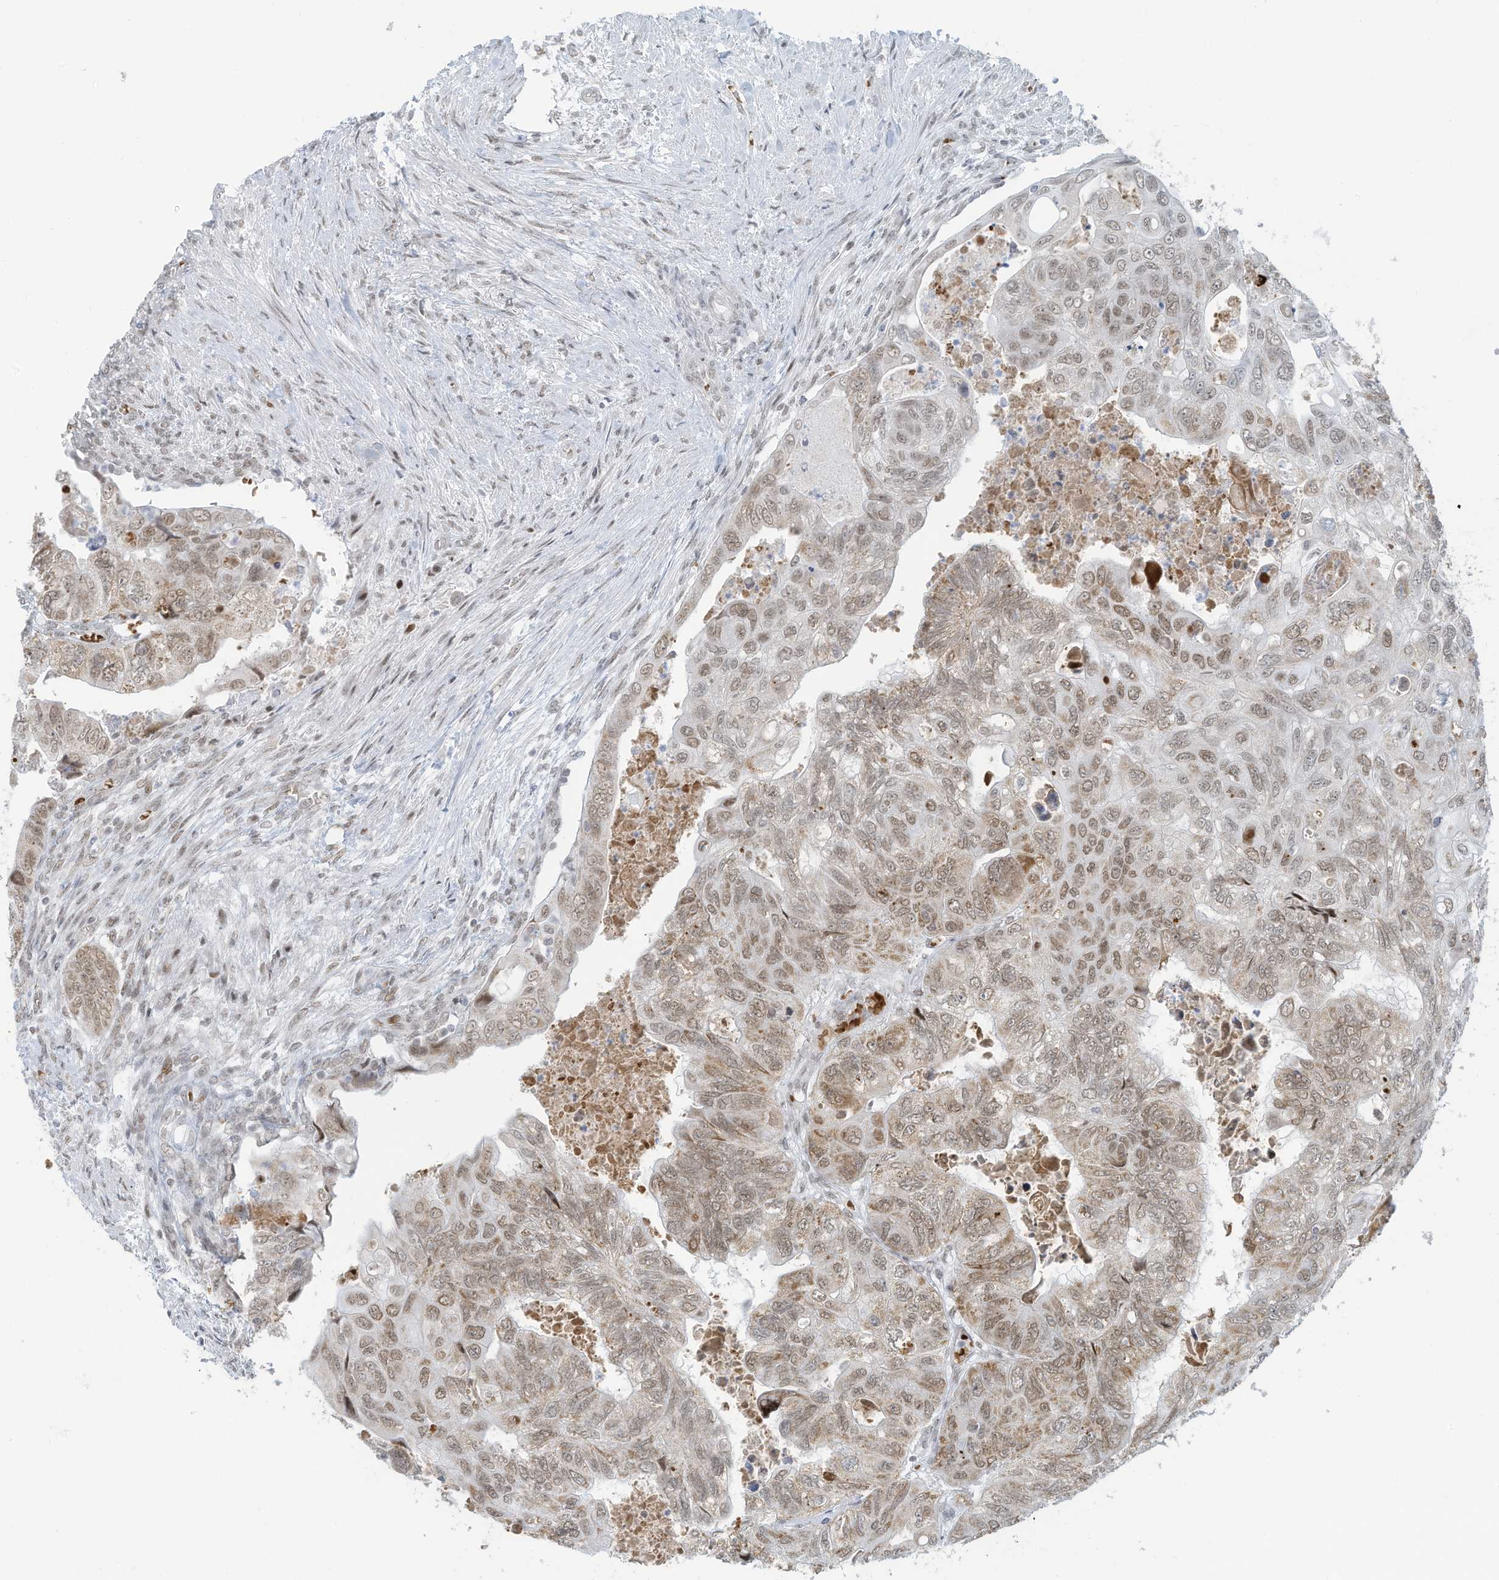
{"staining": {"intensity": "moderate", "quantity": ">75%", "location": "nuclear"}, "tissue": "colorectal cancer", "cell_type": "Tumor cells", "image_type": "cancer", "snomed": [{"axis": "morphology", "description": "Adenocarcinoma, NOS"}, {"axis": "topography", "description": "Rectum"}], "caption": "Brown immunohistochemical staining in human colorectal cancer demonstrates moderate nuclear positivity in about >75% of tumor cells.", "gene": "ECT2L", "patient": {"sex": "male", "age": 63}}